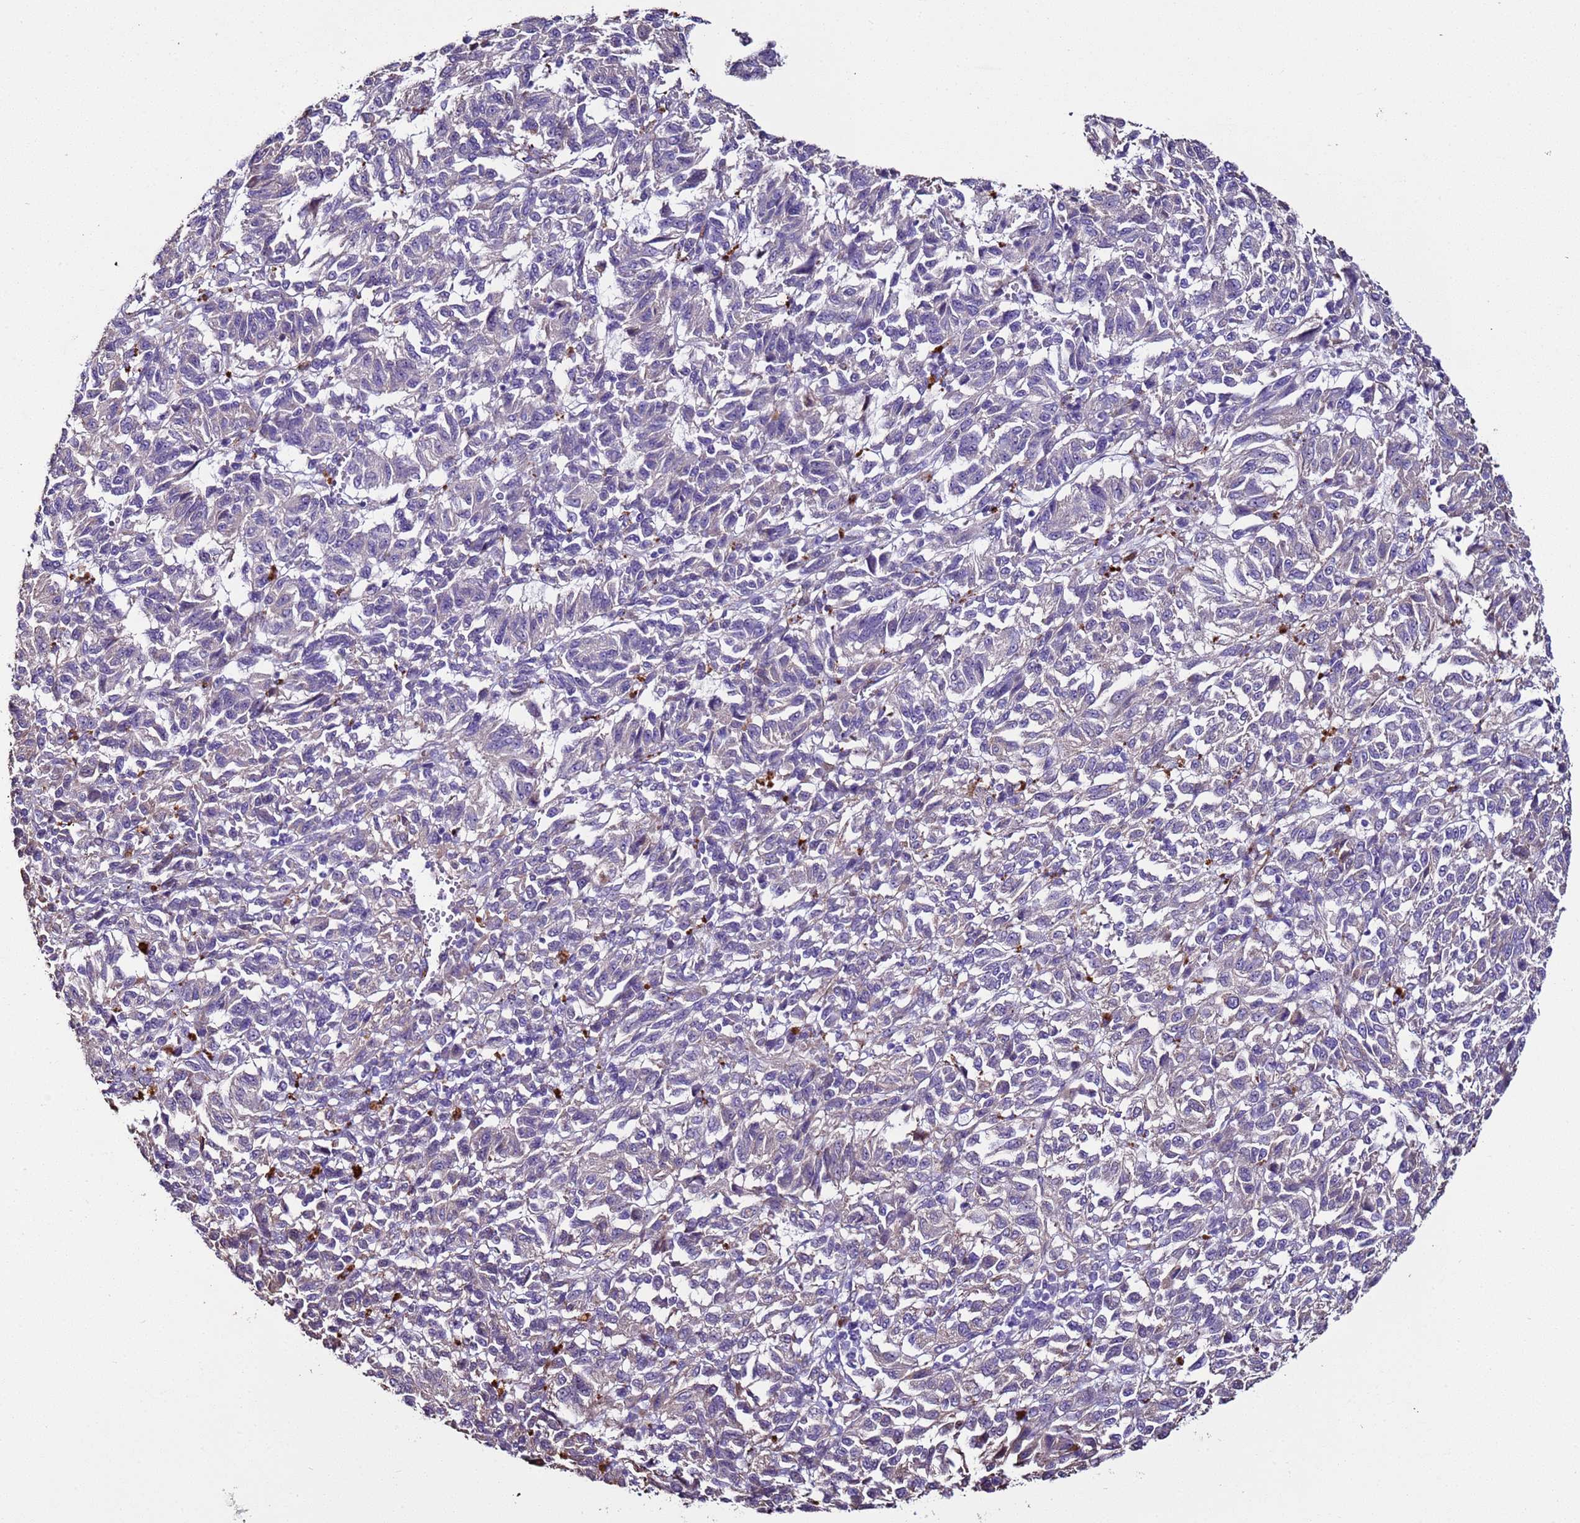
{"staining": {"intensity": "negative", "quantity": "none", "location": "none"}, "tissue": "melanoma", "cell_type": "Tumor cells", "image_type": "cancer", "snomed": [{"axis": "morphology", "description": "Malignant melanoma, Metastatic site"}, {"axis": "topography", "description": "Lung"}], "caption": "Immunohistochemistry image of neoplastic tissue: malignant melanoma (metastatic site) stained with DAB (3,3'-diaminobenzidine) exhibits no significant protein expression in tumor cells. (Brightfield microscopy of DAB IHC at high magnification).", "gene": "RABL2B", "patient": {"sex": "male", "age": 64}}